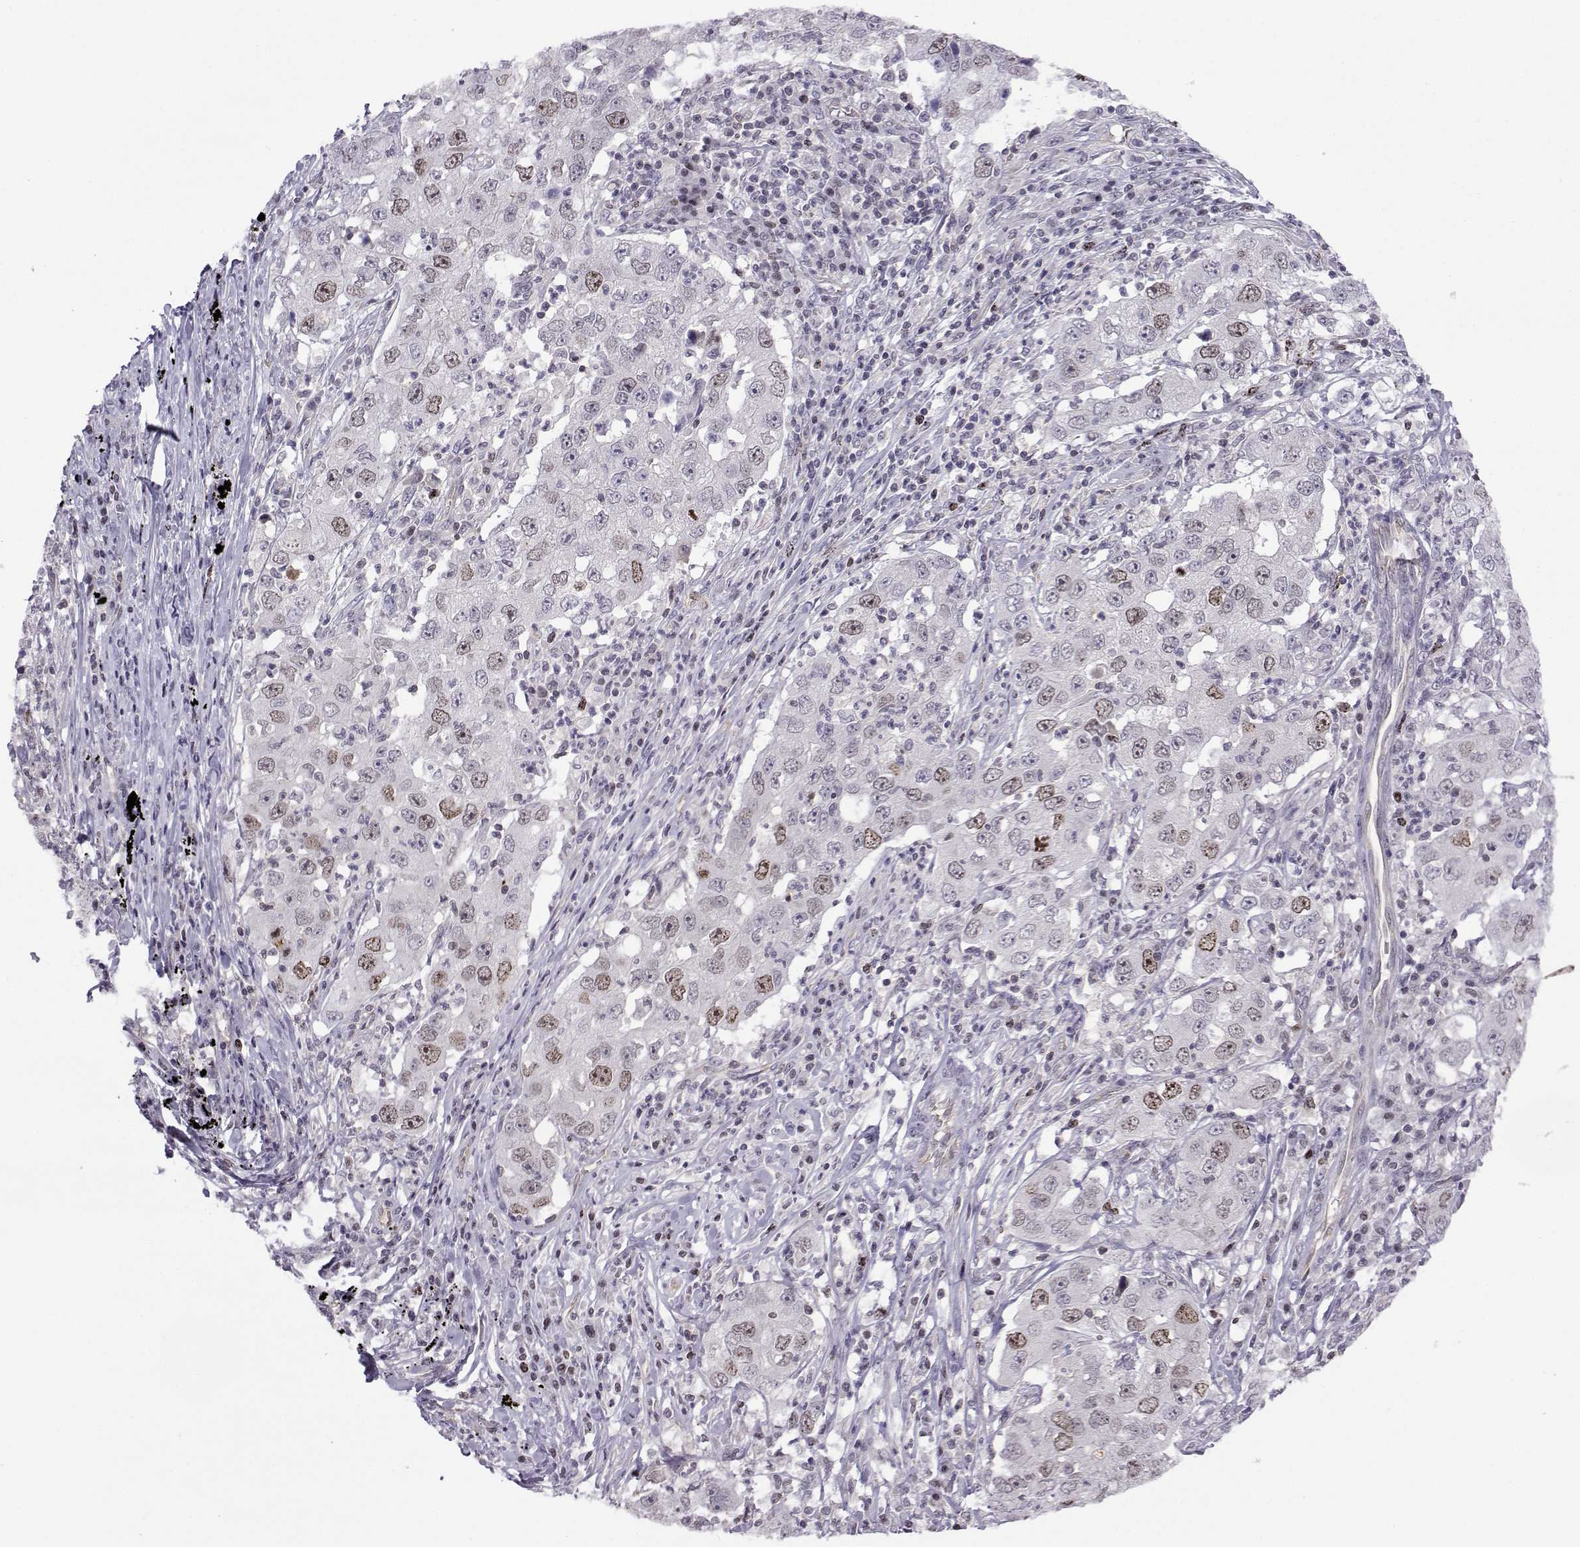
{"staining": {"intensity": "moderate", "quantity": "<25%", "location": "nuclear"}, "tissue": "lung cancer", "cell_type": "Tumor cells", "image_type": "cancer", "snomed": [{"axis": "morphology", "description": "Adenocarcinoma, NOS"}, {"axis": "topography", "description": "Lung"}], "caption": "Immunohistochemical staining of lung cancer exhibits moderate nuclear protein positivity in approximately <25% of tumor cells. The staining was performed using DAB (3,3'-diaminobenzidine), with brown indicating positive protein expression. Nuclei are stained blue with hematoxylin.", "gene": "INCENP", "patient": {"sex": "male", "age": 73}}